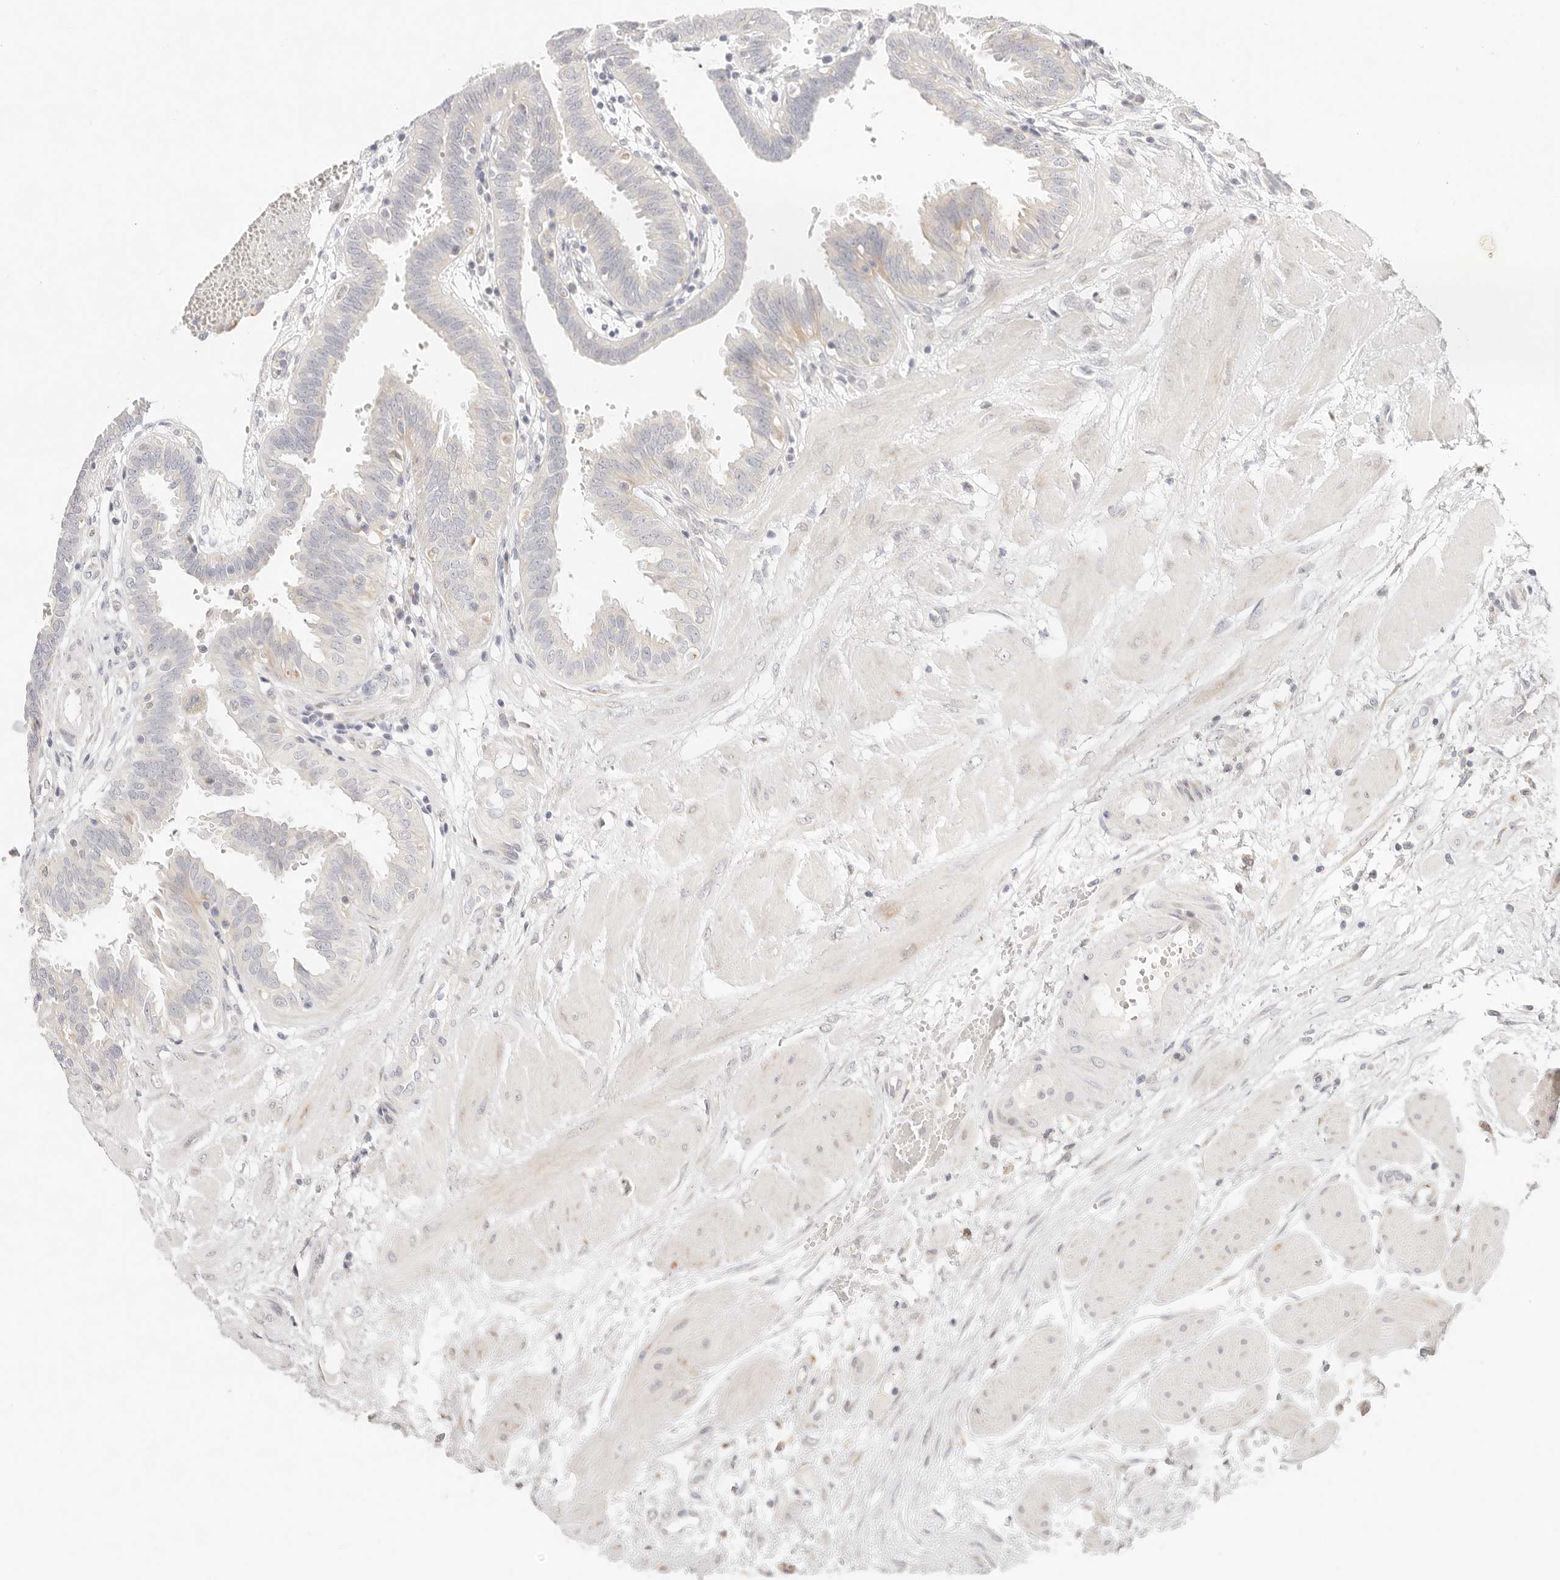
{"staining": {"intensity": "negative", "quantity": "none", "location": "none"}, "tissue": "fallopian tube", "cell_type": "Glandular cells", "image_type": "normal", "snomed": [{"axis": "morphology", "description": "Normal tissue, NOS"}, {"axis": "topography", "description": "Fallopian tube"}, {"axis": "topography", "description": "Placenta"}], "caption": "DAB immunohistochemical staining of unremarkable fallopian tube displays no significant expression in glandular cells.", "gene": "GPR156", "patient": {"sex": "female", "age": 32}}